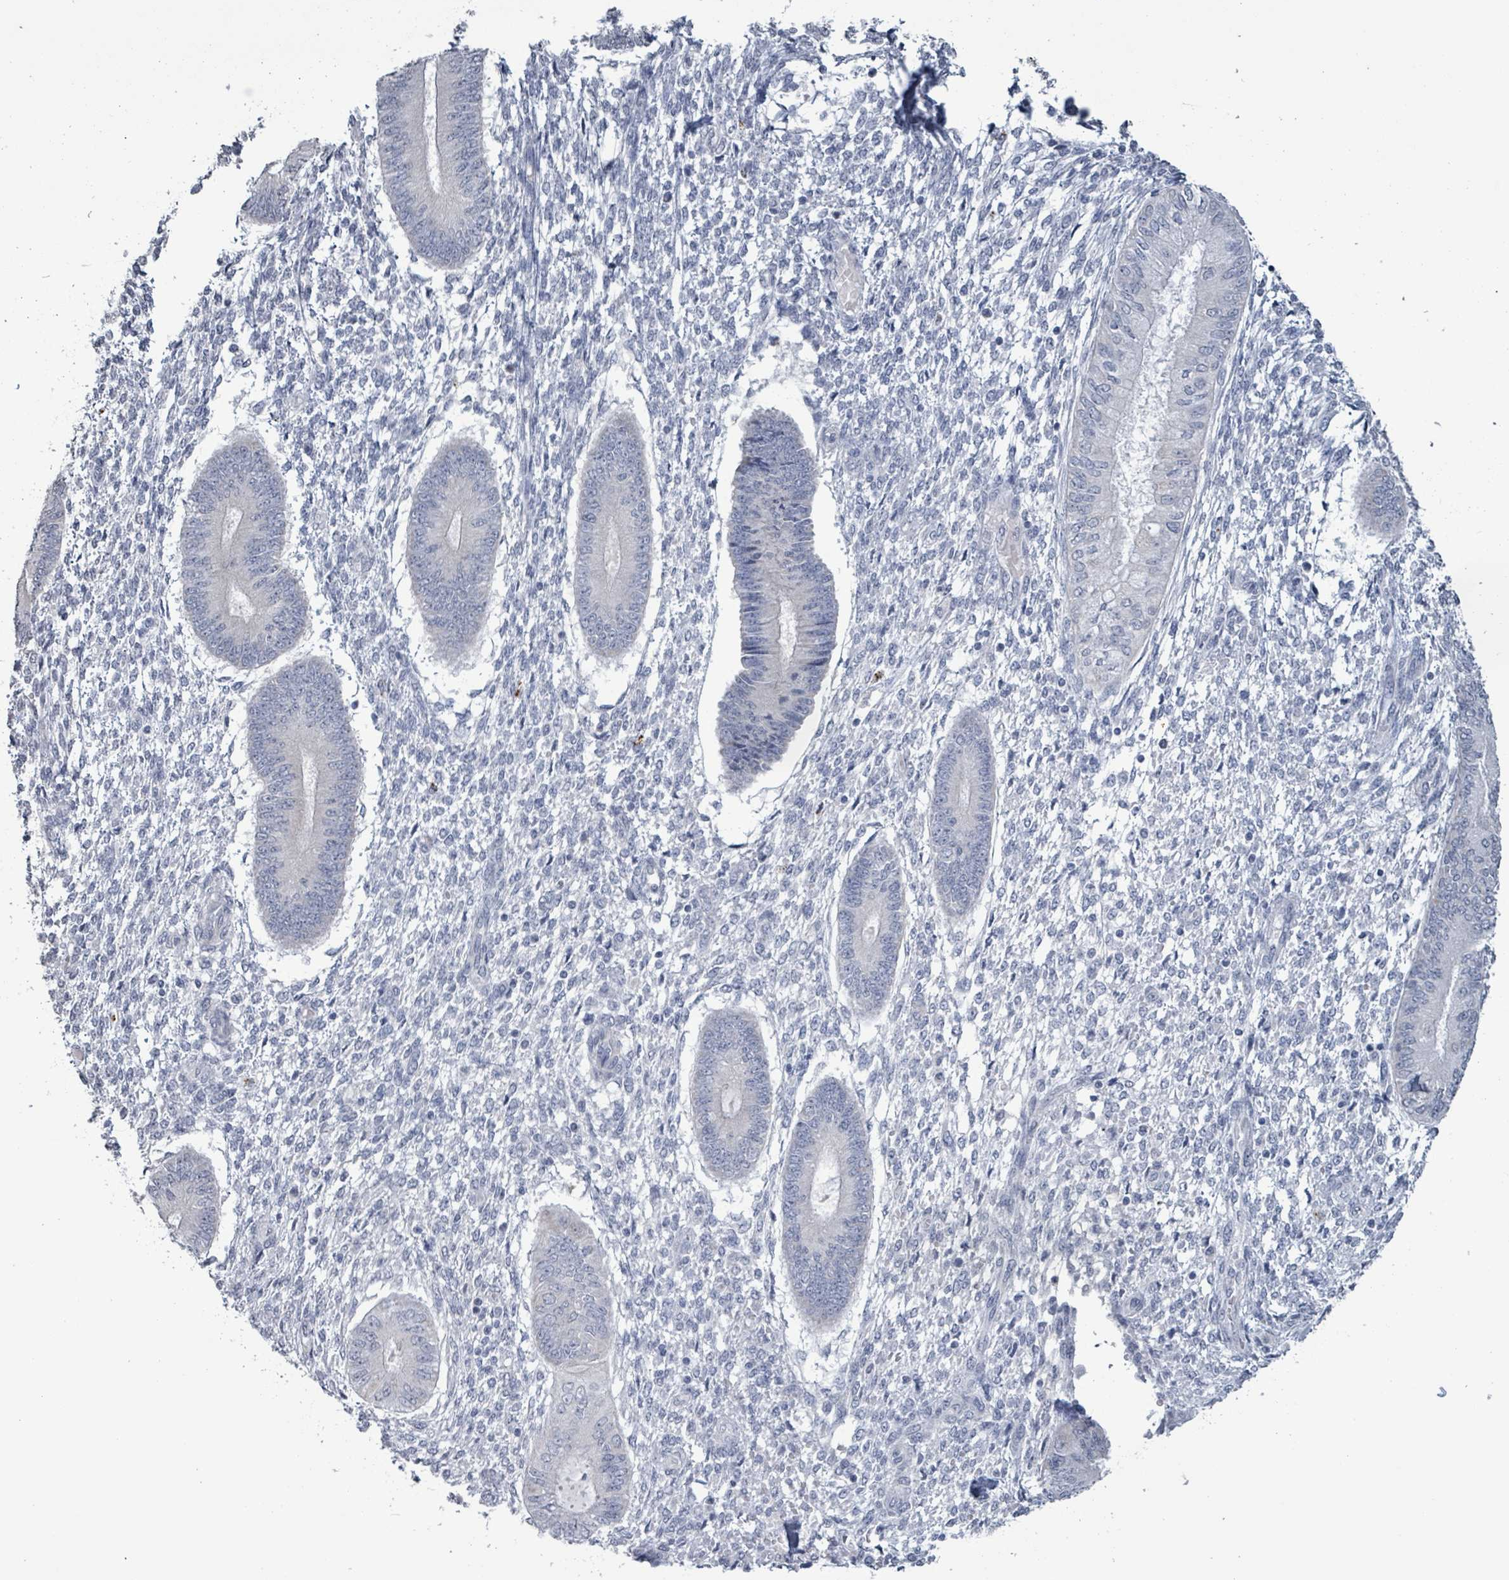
{"staining": {"intensity": "negative", "quantity": "none", "location": "none"}, "tissue": "endometrium", "cell_type": "Cells in endometrial stroma", "image_type": "normal", "snomed": [{"axis": "morphology", "description": "Normal tissue, NOS"}, {"axis": "topography", "description": "Endometrium"}], "caption": "Endometrium stained for a protein using immunohistochemistry reveals no positivity cells in endometrial stroma.", "gene": "CA9", "patient": {"sex": "female", "age": 49}}